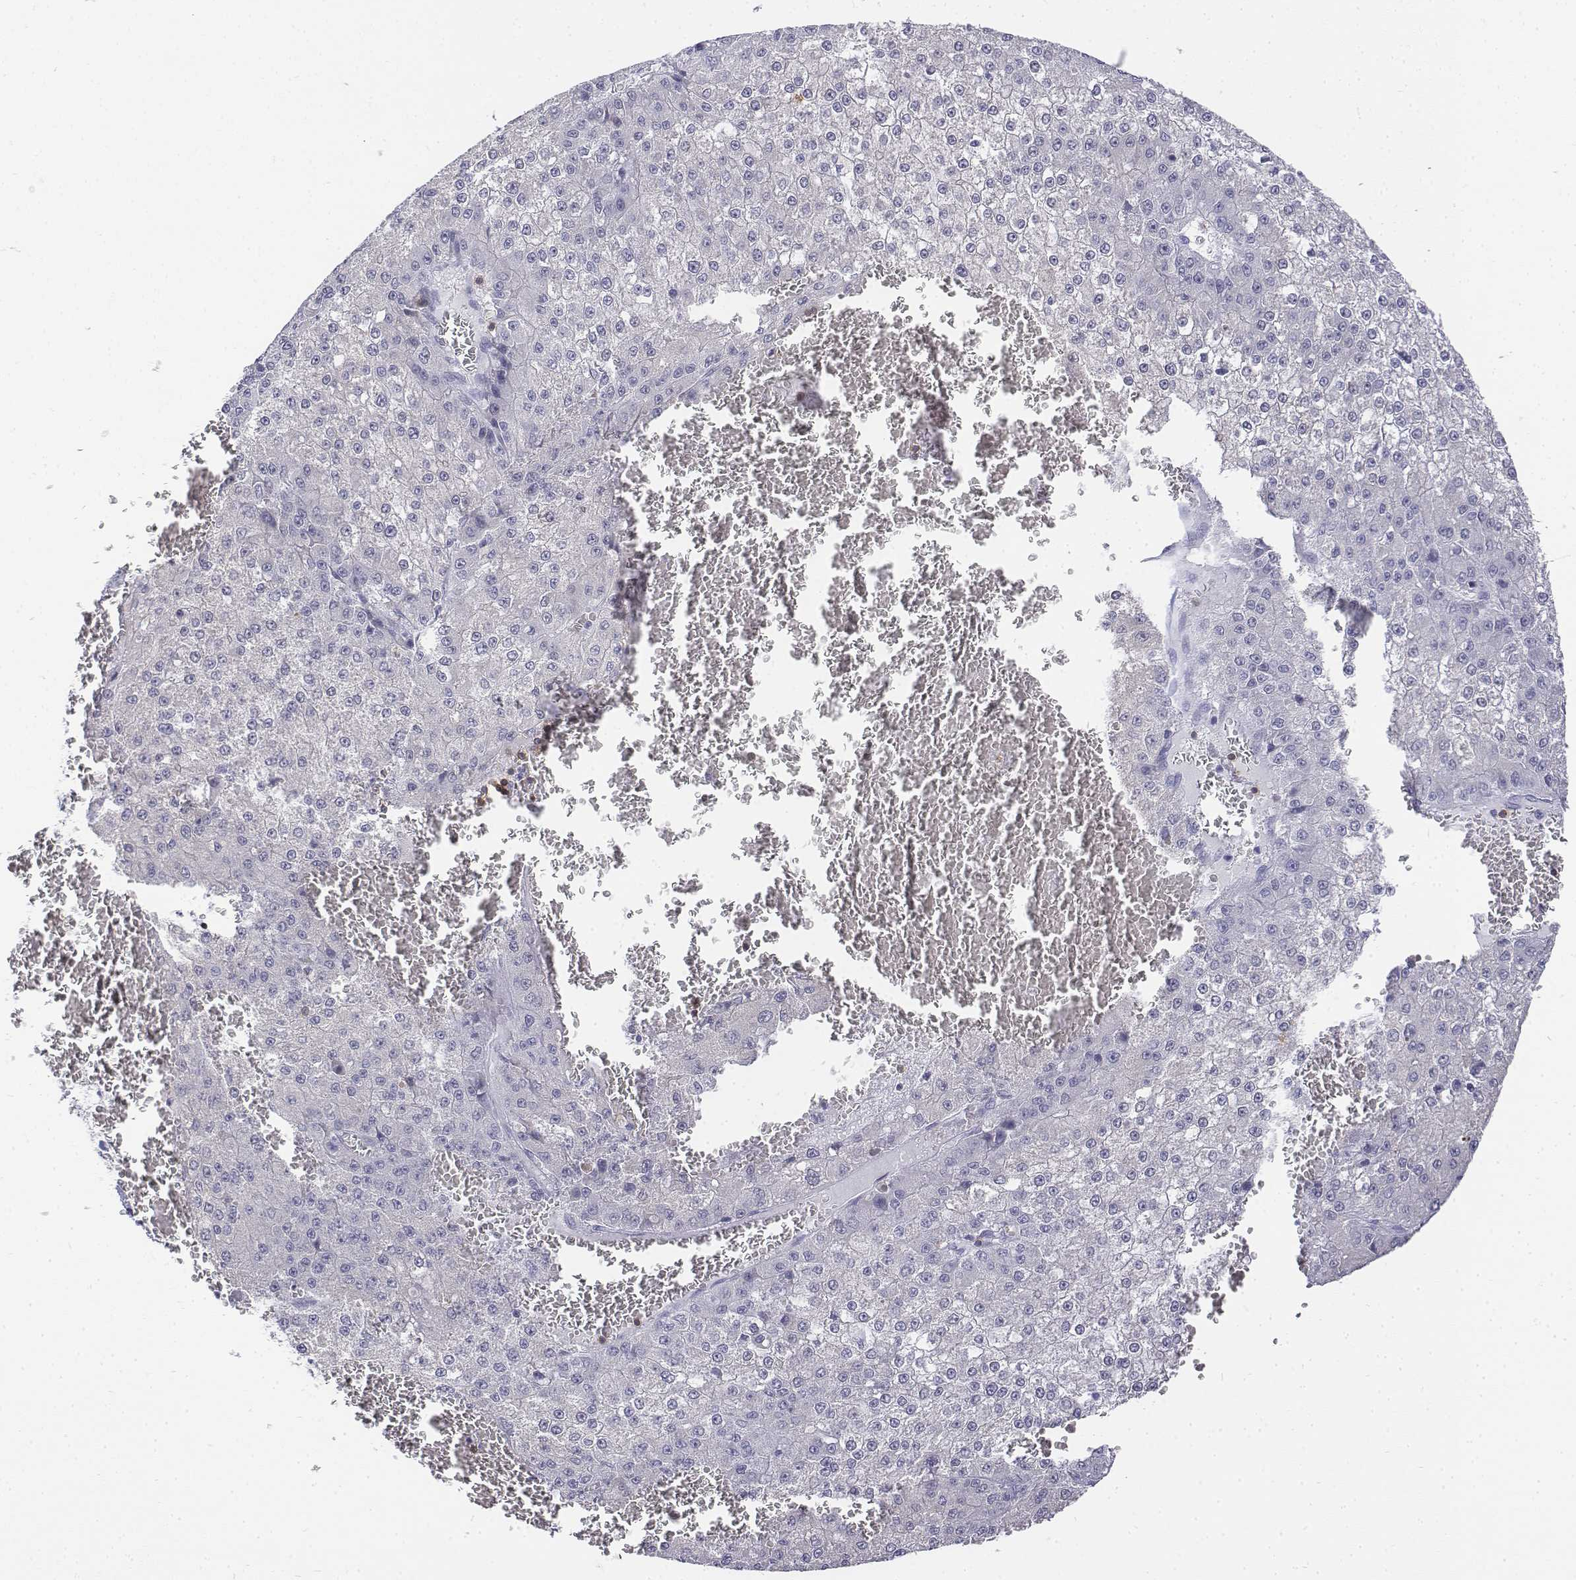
{"staining": {"intensity": "negative", "quantity": "none", "location": "none"}, "tissue": "liver cancer", "cell_type": "Tumor cells", "image_type": "cancer", "snomed": [{"axis": "morphology", "description": "Carcinoma, Hepatocellular, NOS"}, {"axis": "topography", "description": "Liver"}], "caption": "Liver cancer stained for a protein using immunohistochemistry exhibits no staining tumor cells.", "gene": "CD3E", "patient": {"sex": "female", "age": 73}}